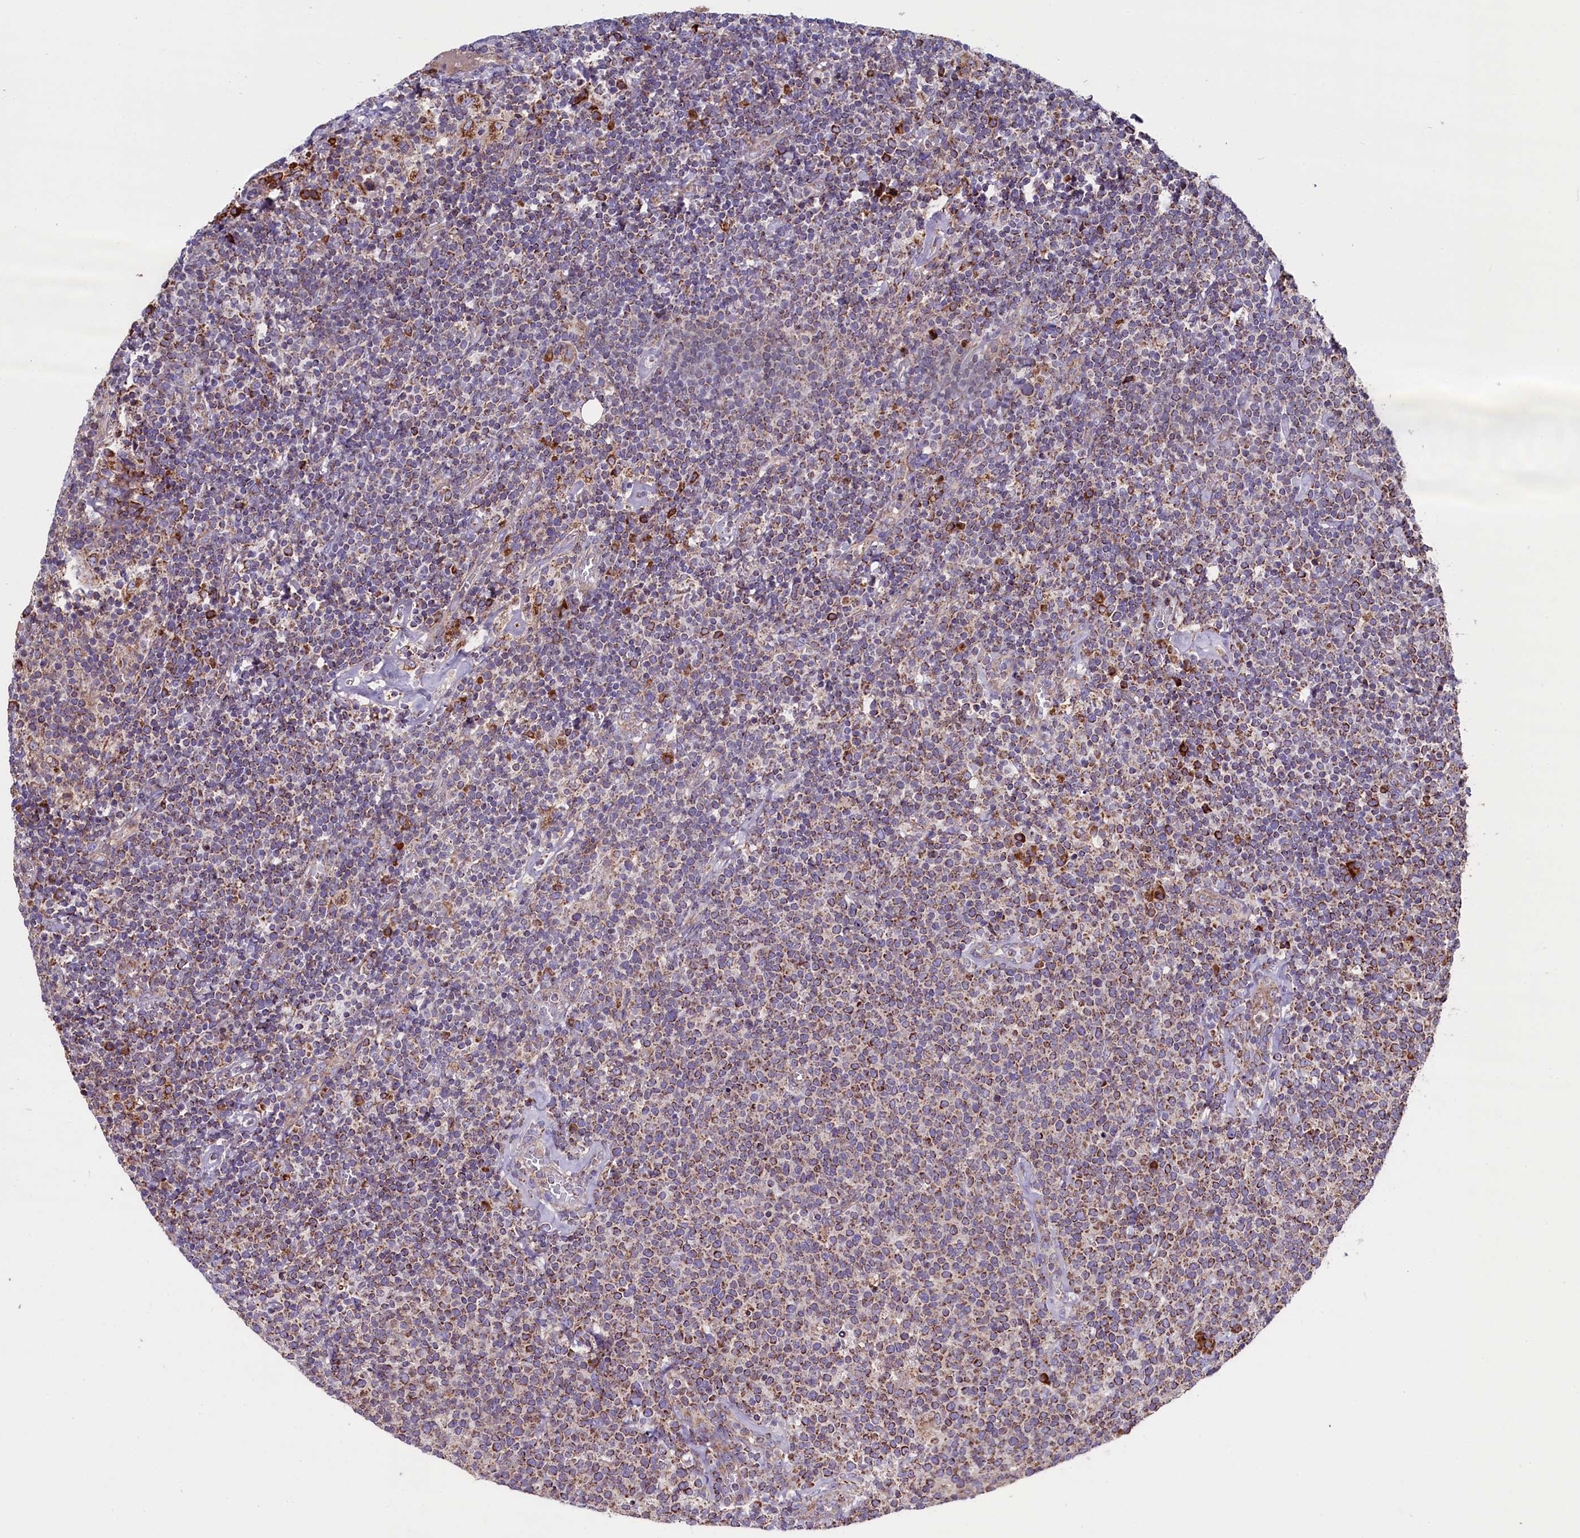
{"staining": {"intensity": "moderate", "quantity": "<25%", "location": "cytoplasmic/membranous"}, "tissue": "lymphoma", "cell_type": "Tumor cells", "image_type": "cancer", "snomed": [{"axis": "morphology", "description": "Malignant lymphoma, non-Hodgkin's type, High grade"}, {"axis": "topography", "description": "Lymph node"}], "caption": "Malignant lymphoma, non-Hodgkin's type (high-grade) stained with a protein marker exhibits moderate staining in tumor cells.", "gene": "ZSWIM1", "patient": {"sex": "male", "age": 61}}